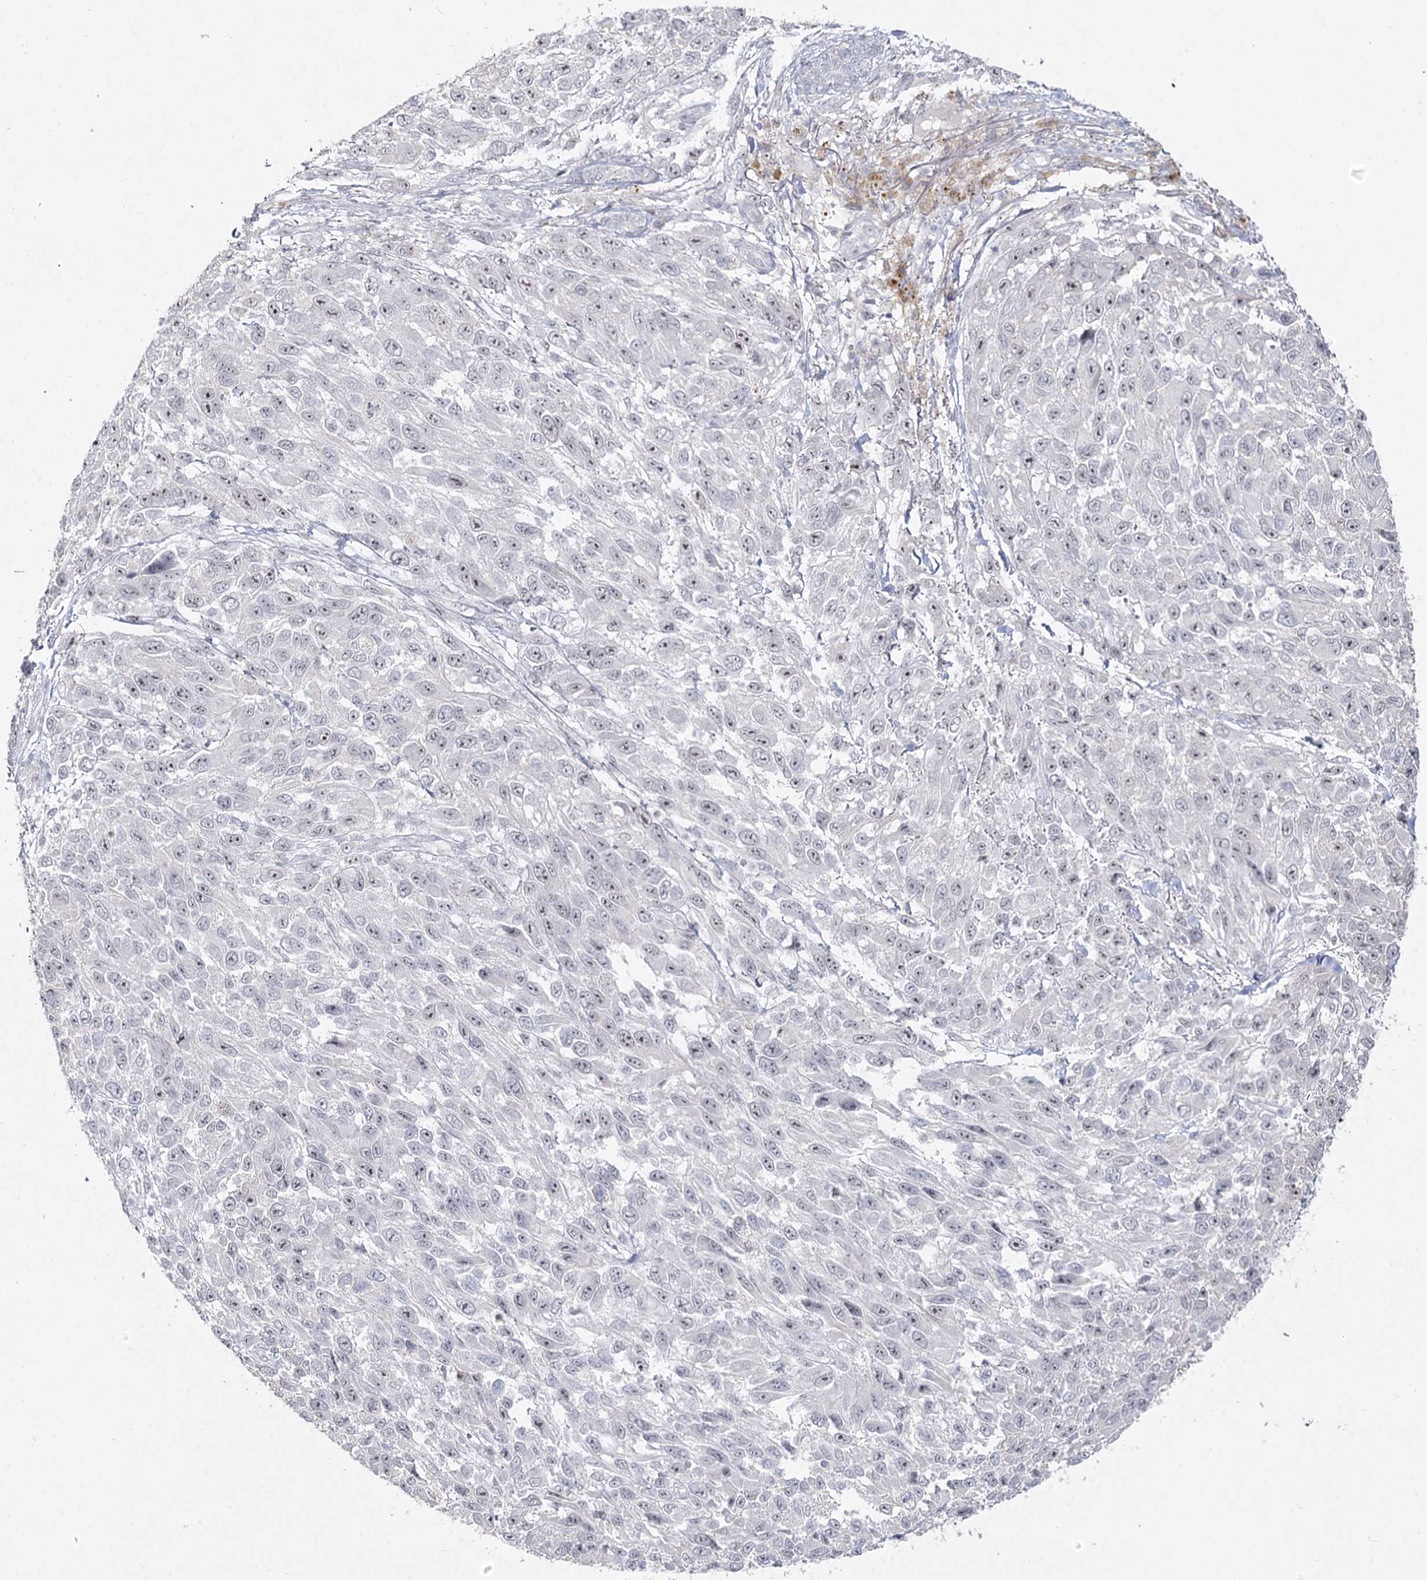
{"staining": {"intensity": "negative", "quantity": "none", "location": "none"}, "tissue": "melanoma", "cell_type": "Tumor cells", "image_type": "cancer", "snomed": [{"axis": "morphology", "description": "Malignant melanoma, NOS"}, {"axis": "topography", "description": "Skin"}], "caption": "IHC image of neoplastic tissue: human melanoma stained with DAB (3,3'-diaminobenzidine) shows no significant protein positivity in tumor cells. (DAB (3,3'-diaminobenzidine) immunohistochemistry, high magnification).", "gene": "DDX50", "patient": {"sex": "female", "age": 96}}